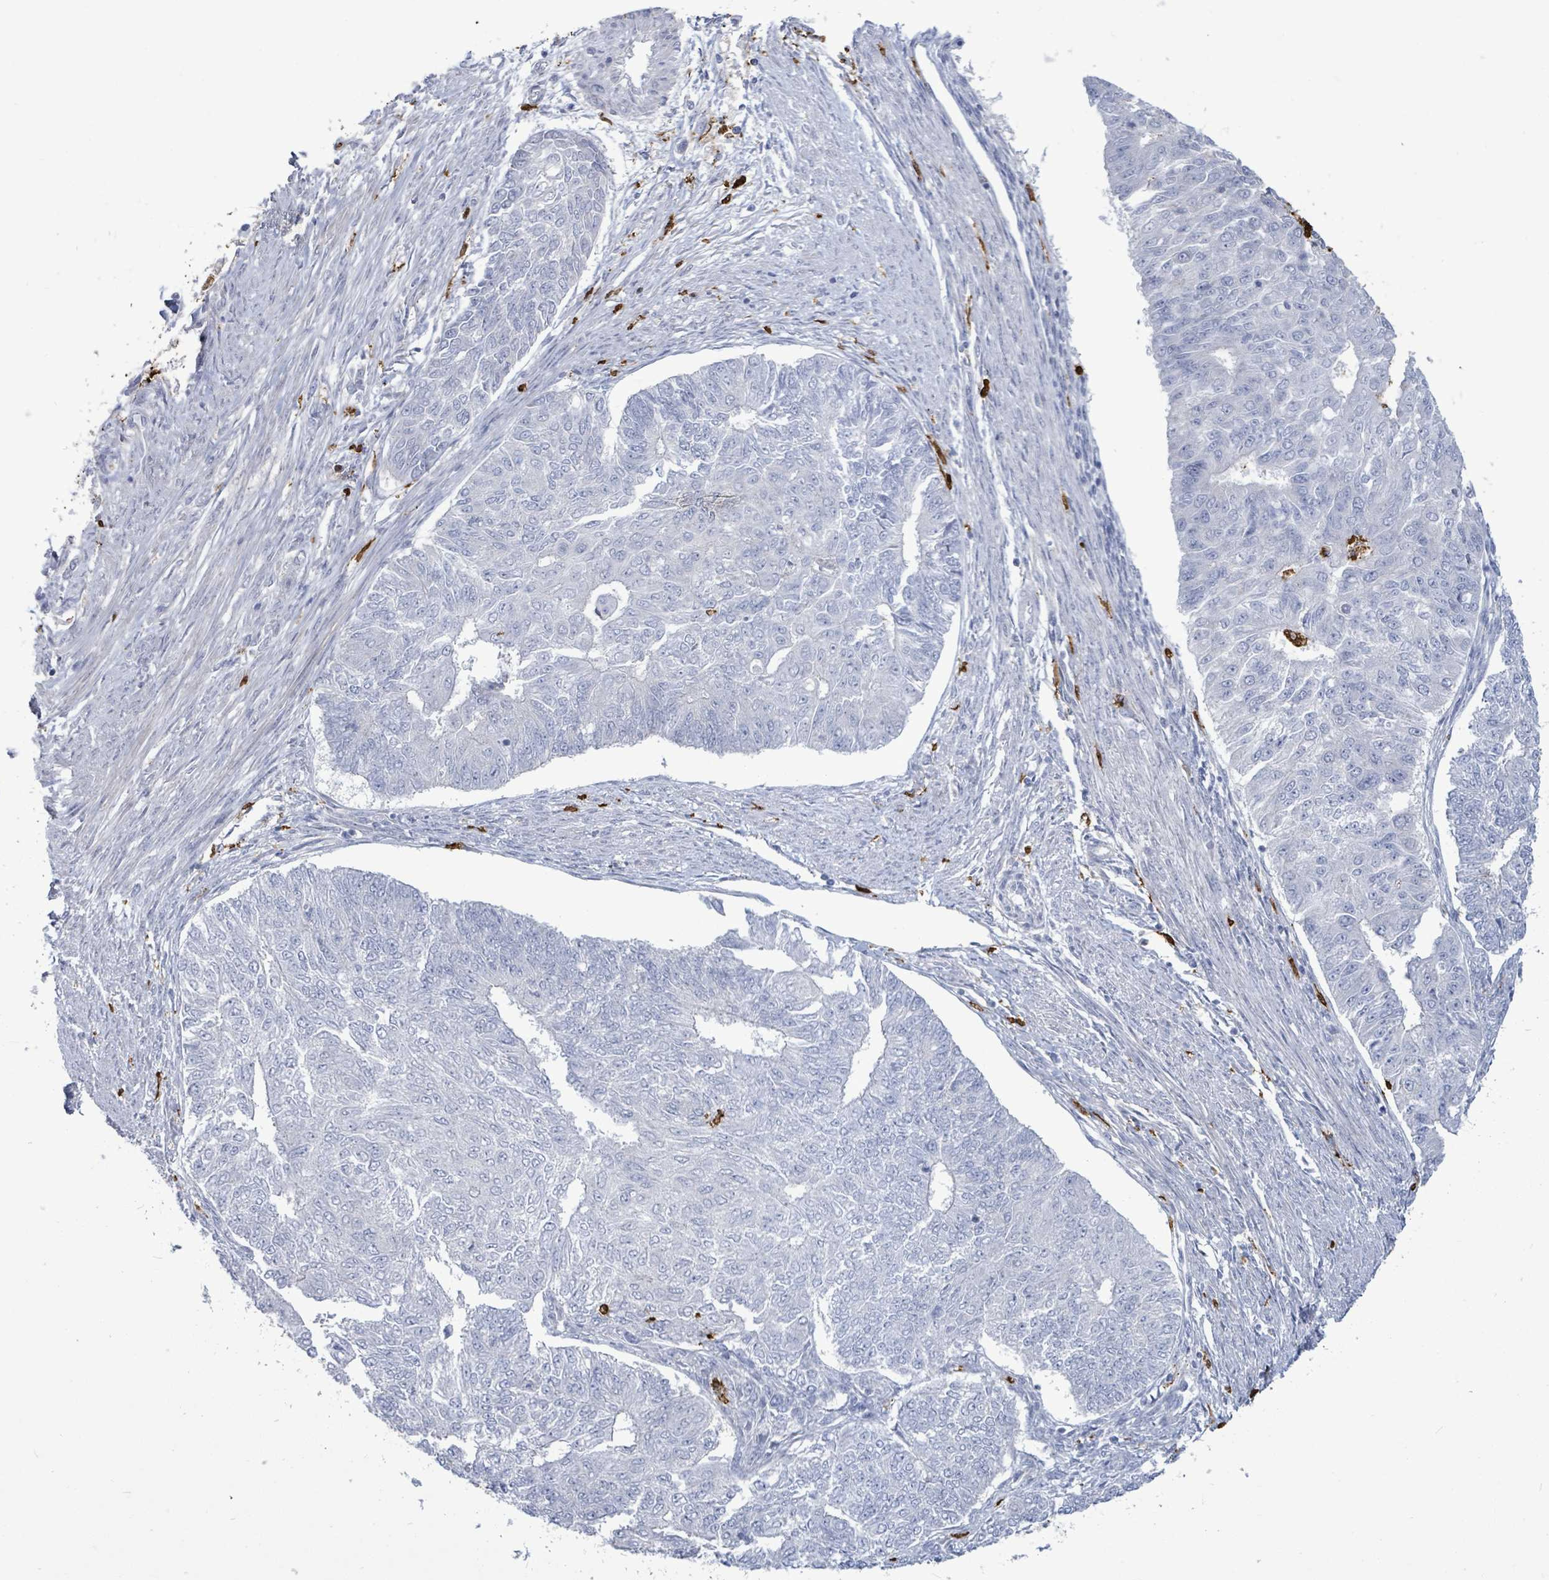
{"staining": {"intensity": "negative", "quantity": "none", "location": "none"}, "tissue": "endometrial cancer", "cell_type": "Tumor cells", "image_type": "cancer", "snomed": [{"axis": "morphology", "description": "Adenocarcinoma, NOS"}, {"axis": "topography", "description": "Endometrium"}], "caption": "The image displays no significant positivity in tumor cells of endometrial adenocarcinoma. The staining is performed using DAB brown chromogen with nuclei counter-stained in using hematoxylin.", "gene": "FAM210A", "patient": {"sex": "female", "age": 32}}